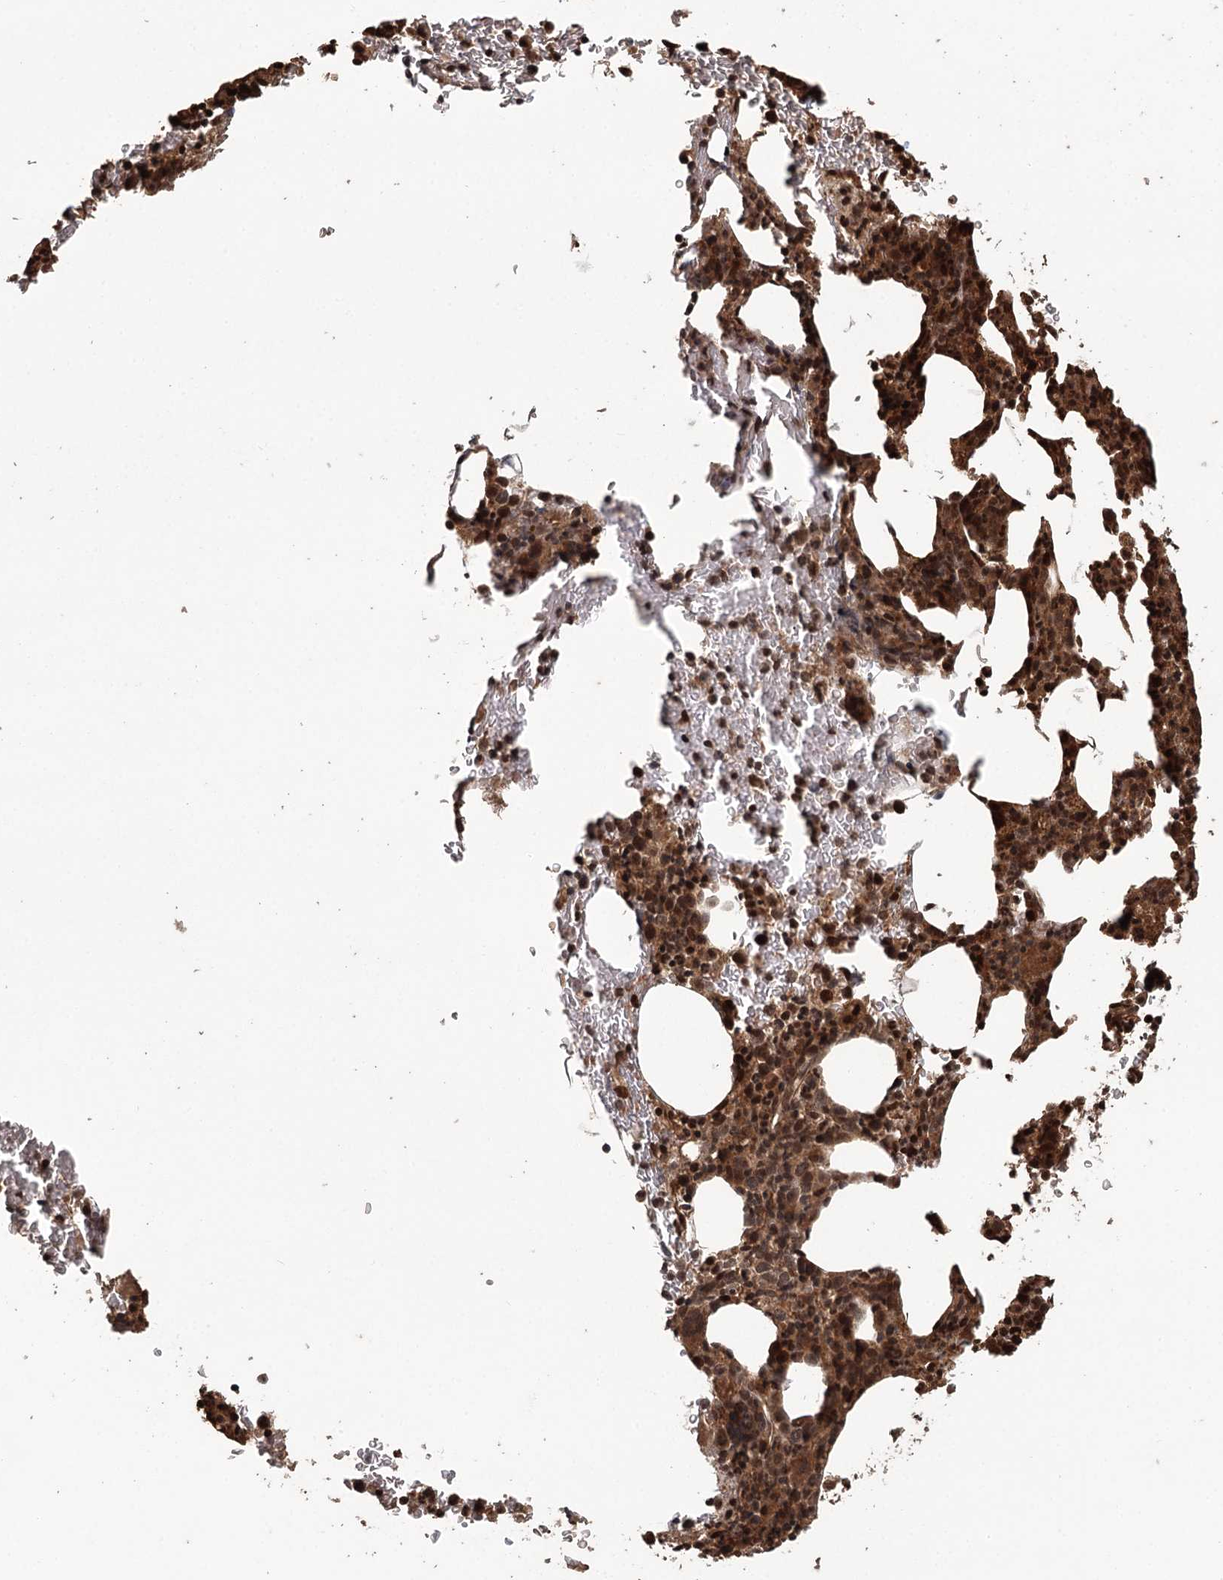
{"staining": {"intensity": "moderate", "quantity": ">75%", "location": "cytoplasmic/membranous,nuclear"}, "tissue": "bone marrow", "cell_type": "Hematopoietic cells", "image_type": "normal", "snomed": [{"axis": "morphology", "description": "Normal tissue, NOS"}, {"axis": "topography", "description": "Bone marrow"}], "caption": "Protein staining of benign bone marrow reveals moderate cytoplasmic/membranous,nuclear staining in approximately >75% of hematopoietic cells.", "gene": "N6AMT1", "patient": {"sex": "male", "age": 79}}